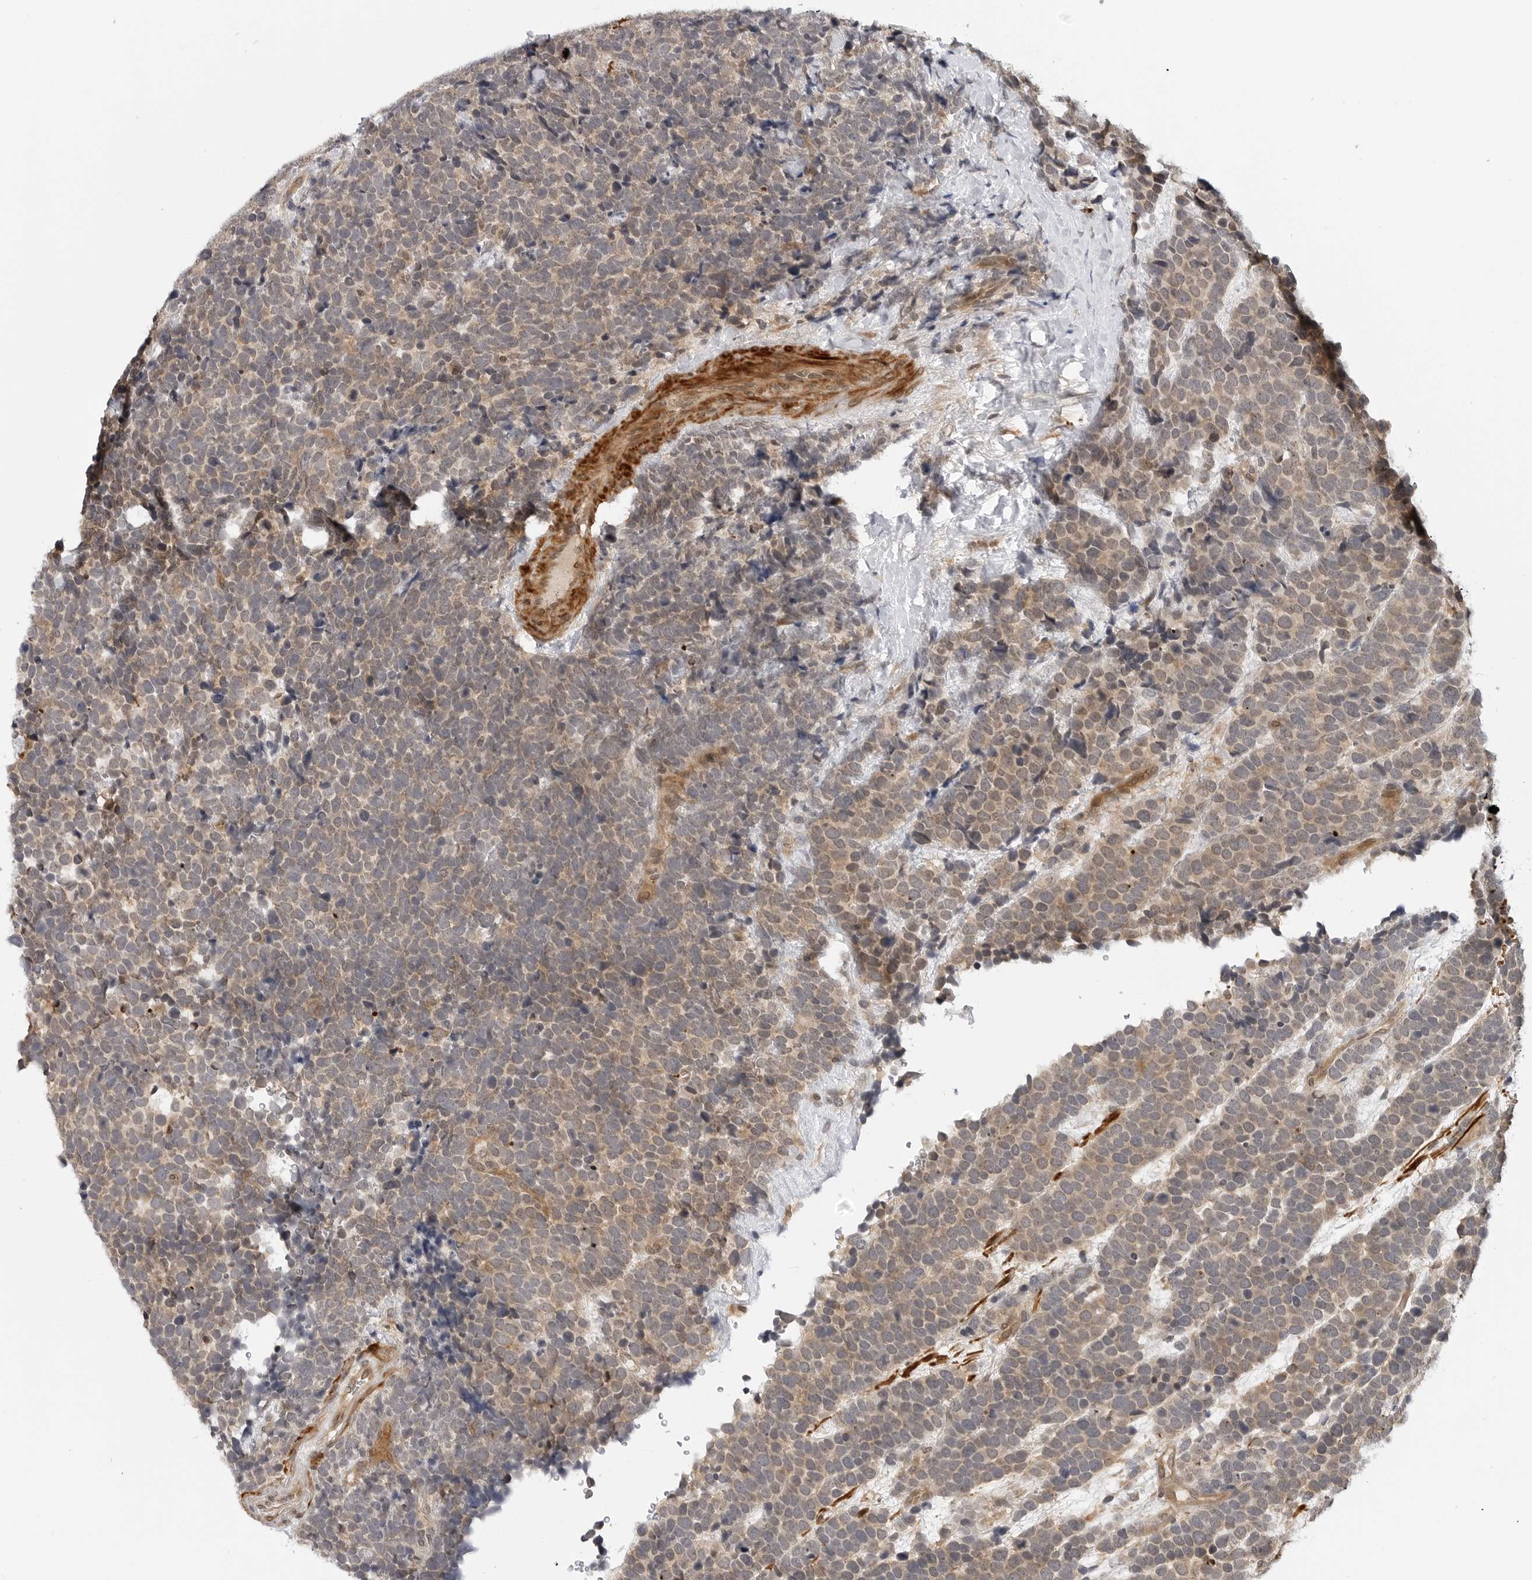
{"staining": {"intensity": "weak", "quantity": ">75%", "location": "cytoplasmic/membranous"}, "tissue": "urothelial cancer", "cell_type": "Tumor cells", "image_type": "cancer", "snomed": [{"axis": "morphology", "description": "Urothelial carcinoma, High grade"}, {"axis": "topography", "description": "Urinary bladder"}], "caption": "A photomicrograph showing weak cytoplasmic/membranous expression in approximately >75% of tumor cells in high-grade urothelial carcinoma, as visualized by brown immunohistochemical staining.", "gene": "MAP2K5", "patient": {"sex": "female", "age": 82}}